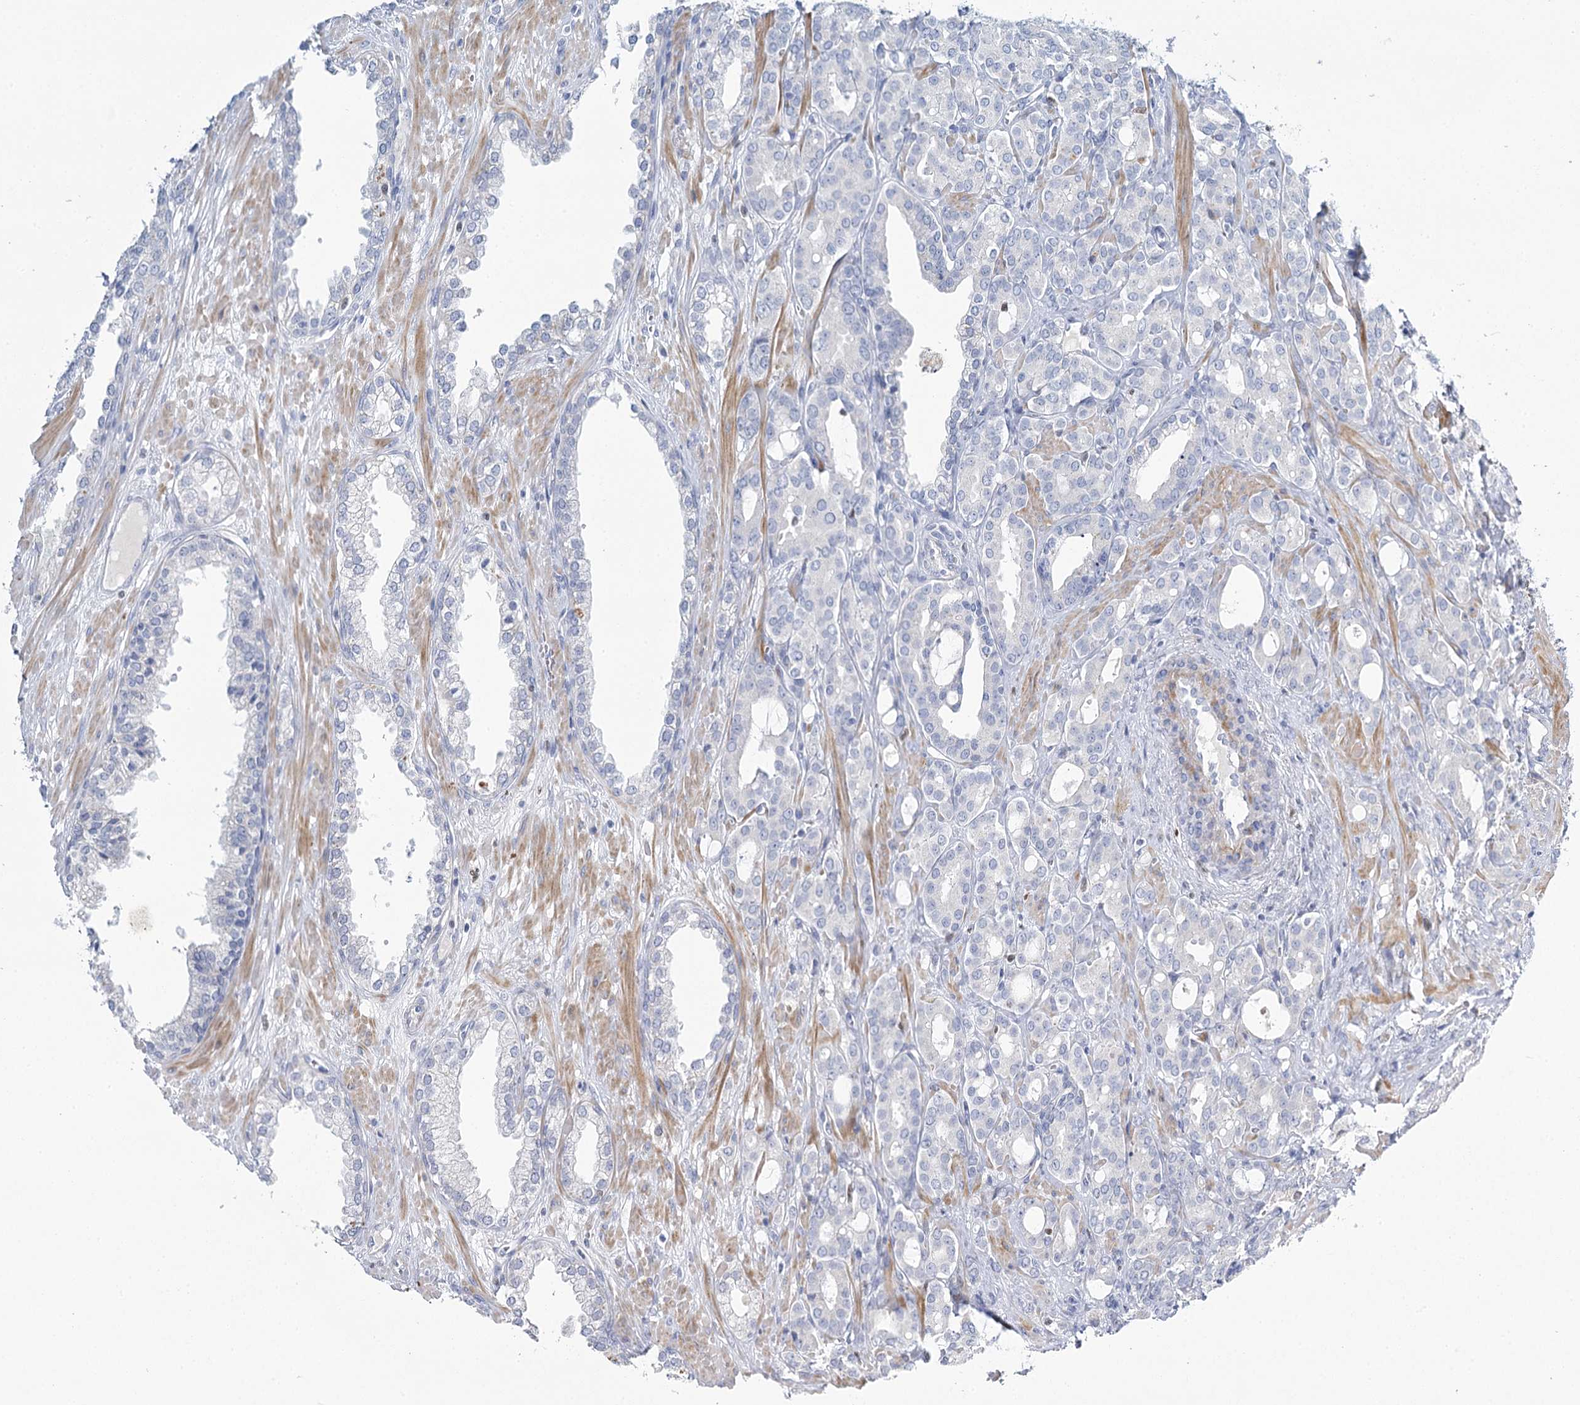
{"staining": {"intensity": "negative", "quantity": "none", "location": "none"}, "tissue": "prostate cancer", "cell_type": "Tumor cells", "image_type": "cancer", "snomed": [{"axis": "morphology", "description": "Adenocarcinoma, High grade"}, {"axis": "topography", "description": "Prostate"}], "caption": "Prostate cancer was stained to show a protein in brown. There is no significant positivity in tumor cells.", "gene": "IGSF3", "patient": {"sex": "male", "age": 72}}